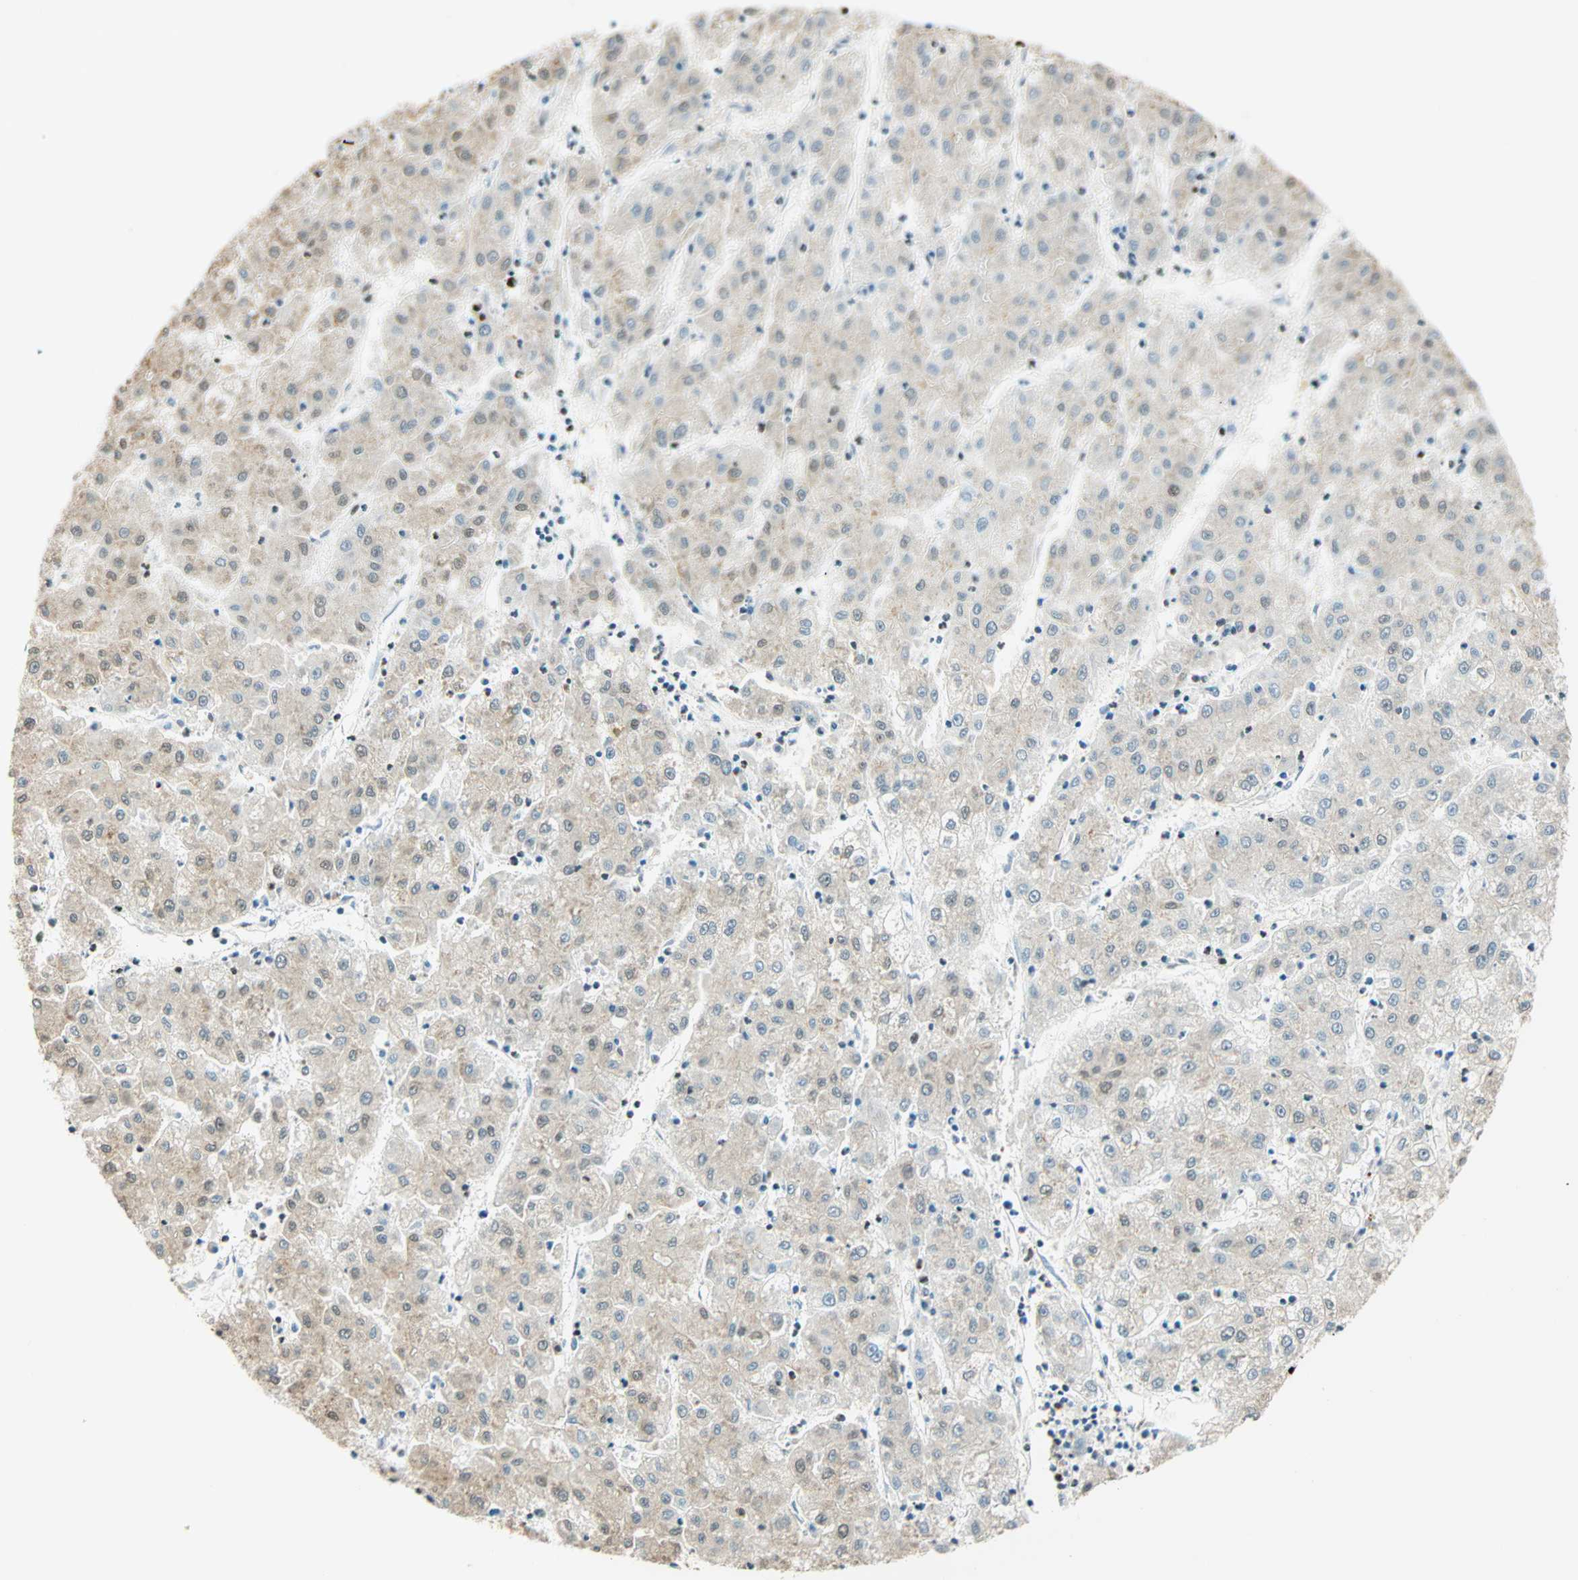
{"staining": {"intensity": "negative", "quantity": "none", "location": "none"}, "tissue": "liver cancer", "cell_type": "Tumor cells", "image_type": "cancer", "snomed": [{"axis": "morphology", "description": "Carcinoma, Hepatocellular, NOS"}, {"axis": "topography", "description": "Liver"}], "caption": "Immunohistochemistry (IHC) photomicrograph of human liver cancer (hepatocellular carcinoma) stained for a protein (brown), which displays no positivity in tumor cells.", "gene": "FANCG", "patient": {"sex": "male", "age": 72}}